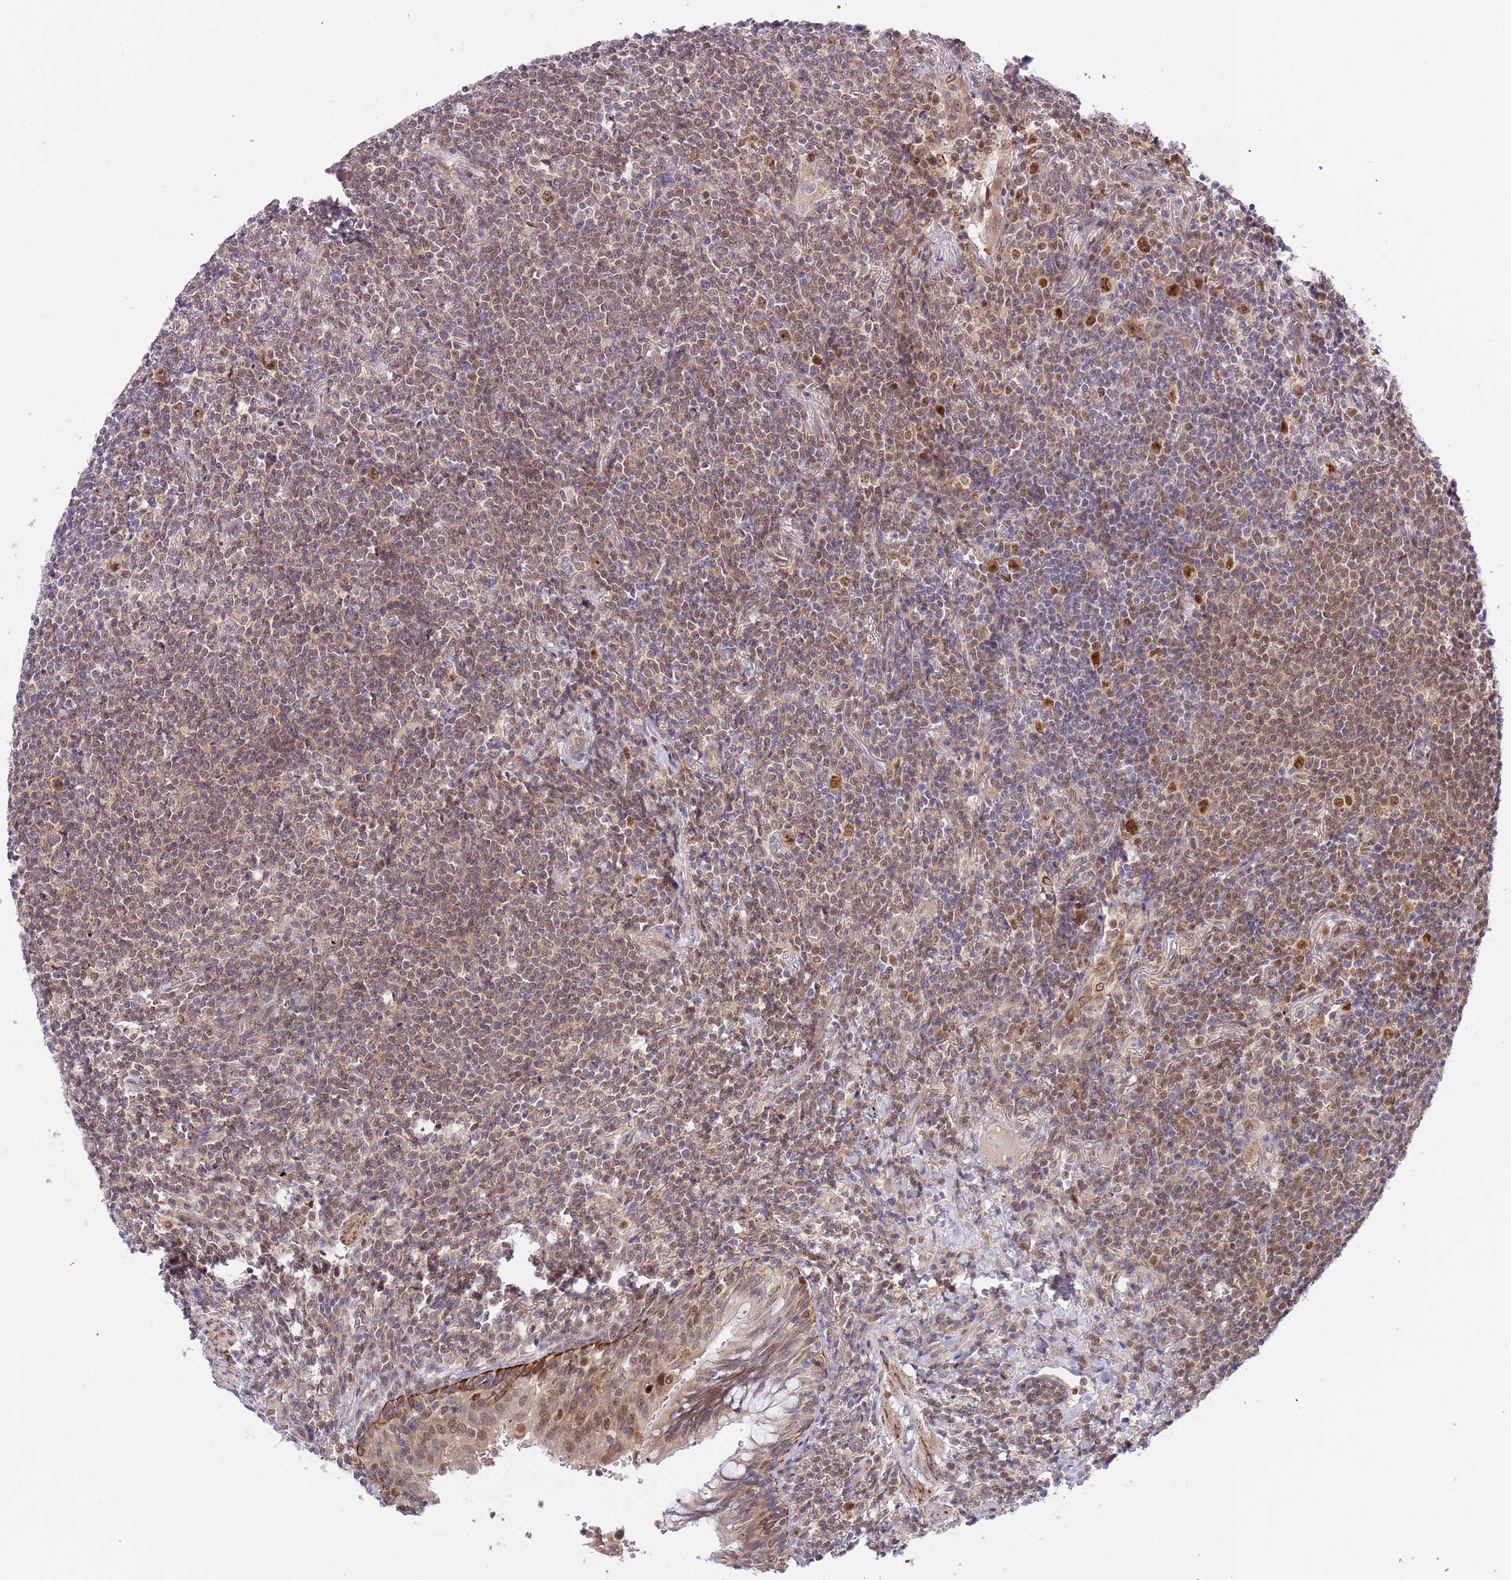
{"staining": {"intensity": "moderate", "quantity": "25%-75%", "location": "nuclear"}, "tissue": "lymphoma", "cell_type": "Tumor cells", "image_type": "cancer", "snomed": [{"axis": "morphology", "description": "Malignant lymphoma, non-Hodgkin's type, Low grade"}, {"axis": "topography", "description": "Lung"}], "caption": "Immunohistochemical staining of lymphoma shows medium levels of moderate nuclear protein positivity in approximately 25%-75% of tumor cells.", "gene": "CHD1", "patient": {"sex": "female", "age": 71}}